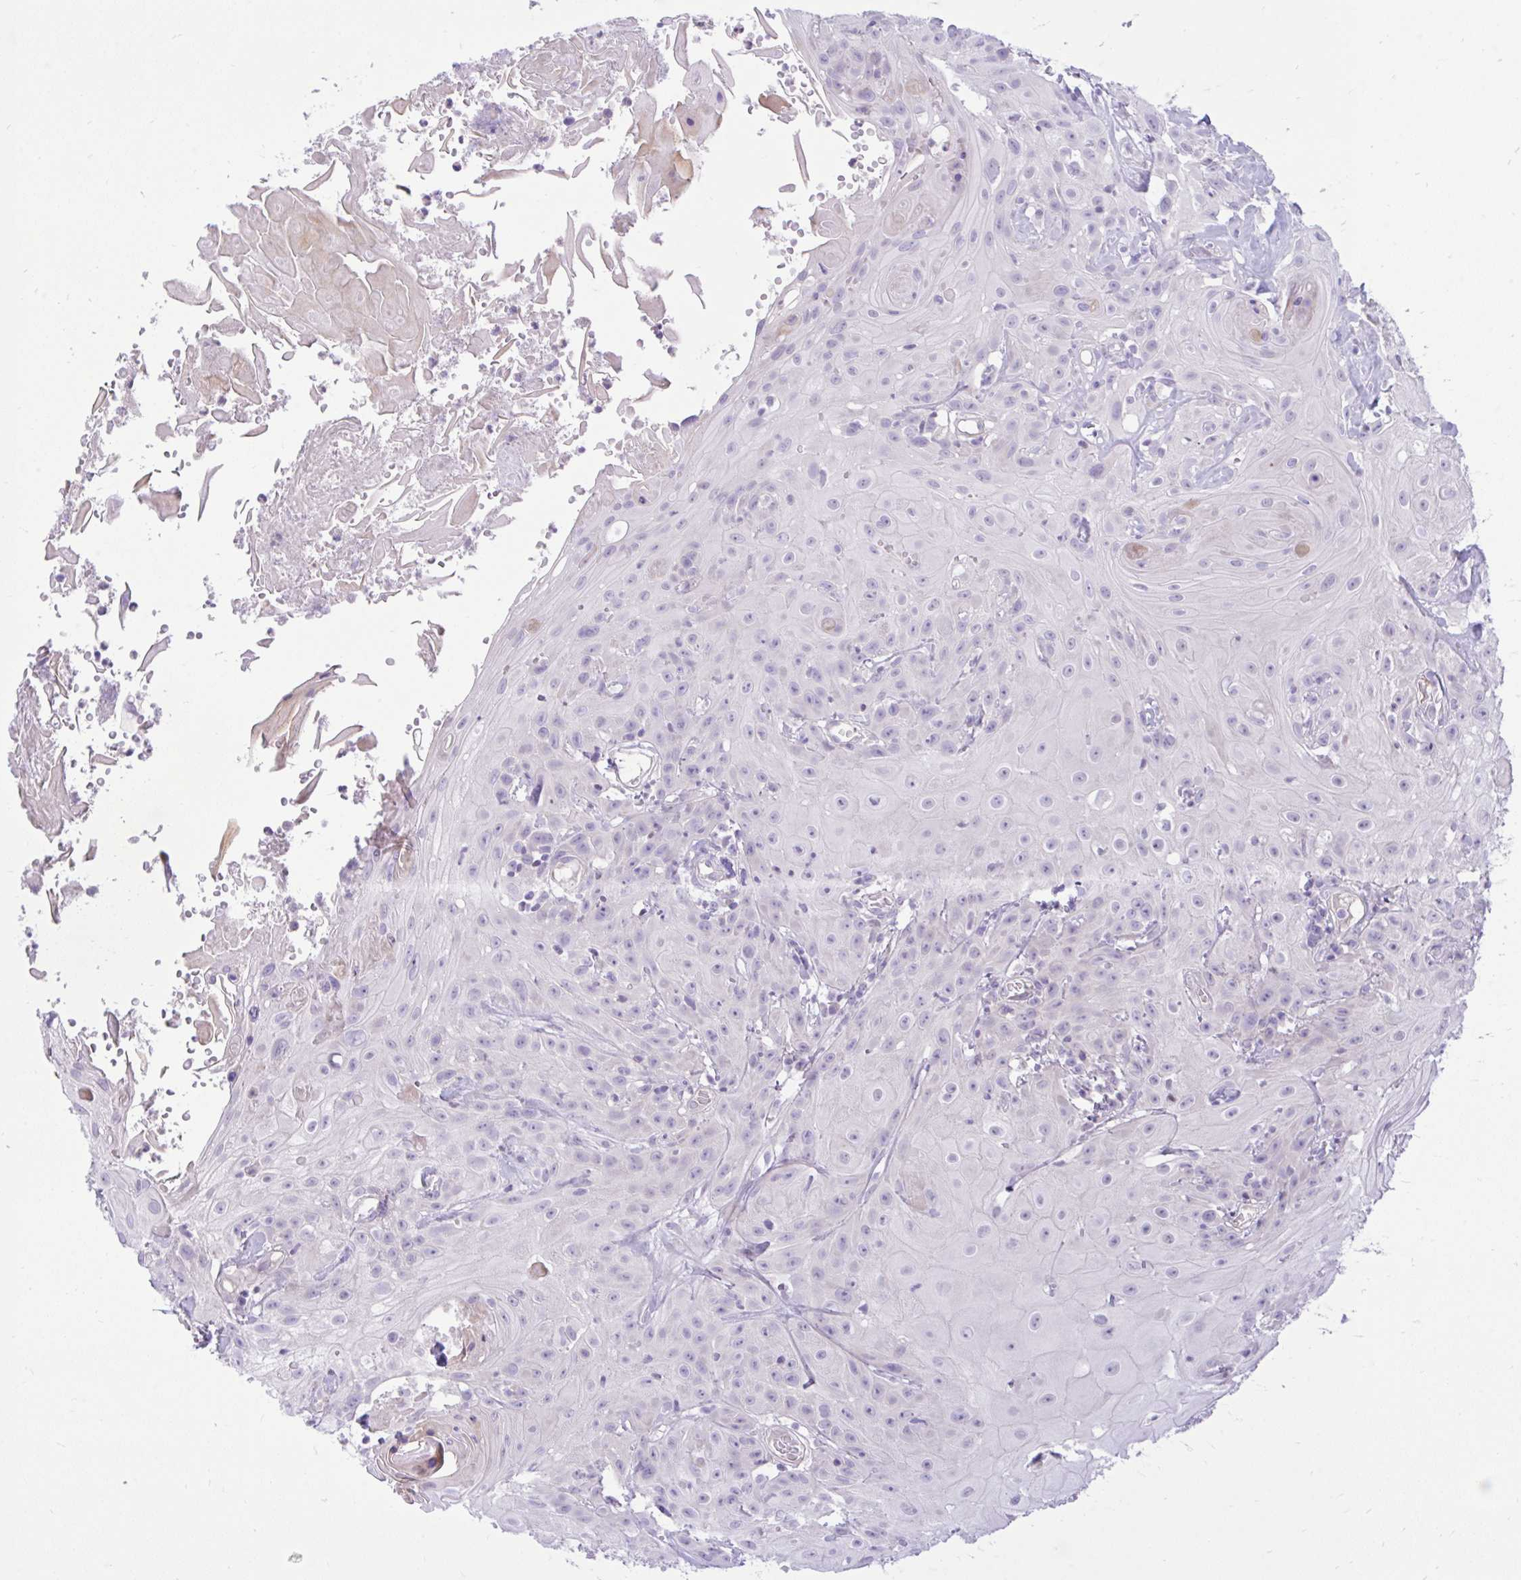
{"staining": {"intensity": "negative", "quantity": "none", "location": "none"}, "tissue": "head and neck cancer", "cell_type": "Tumor cells", "image_type": "cancer", "snomed": [{"axis": "morphology", "description": "Squamous cell carcinoma, NOS"}, {"axis": "topography", "description": "Skin"}, {"axis": "topography", "description": "Head-Neck"}], "caption": "IHC micrograph of neoplastic tissue: human head and neck cancer stained with DAB (3,3'-diaminobenzidine) displays no significant protein staining in tumor cells.", "gene": "ZNF101", "patient": {"sex": "male", "age": 80}}